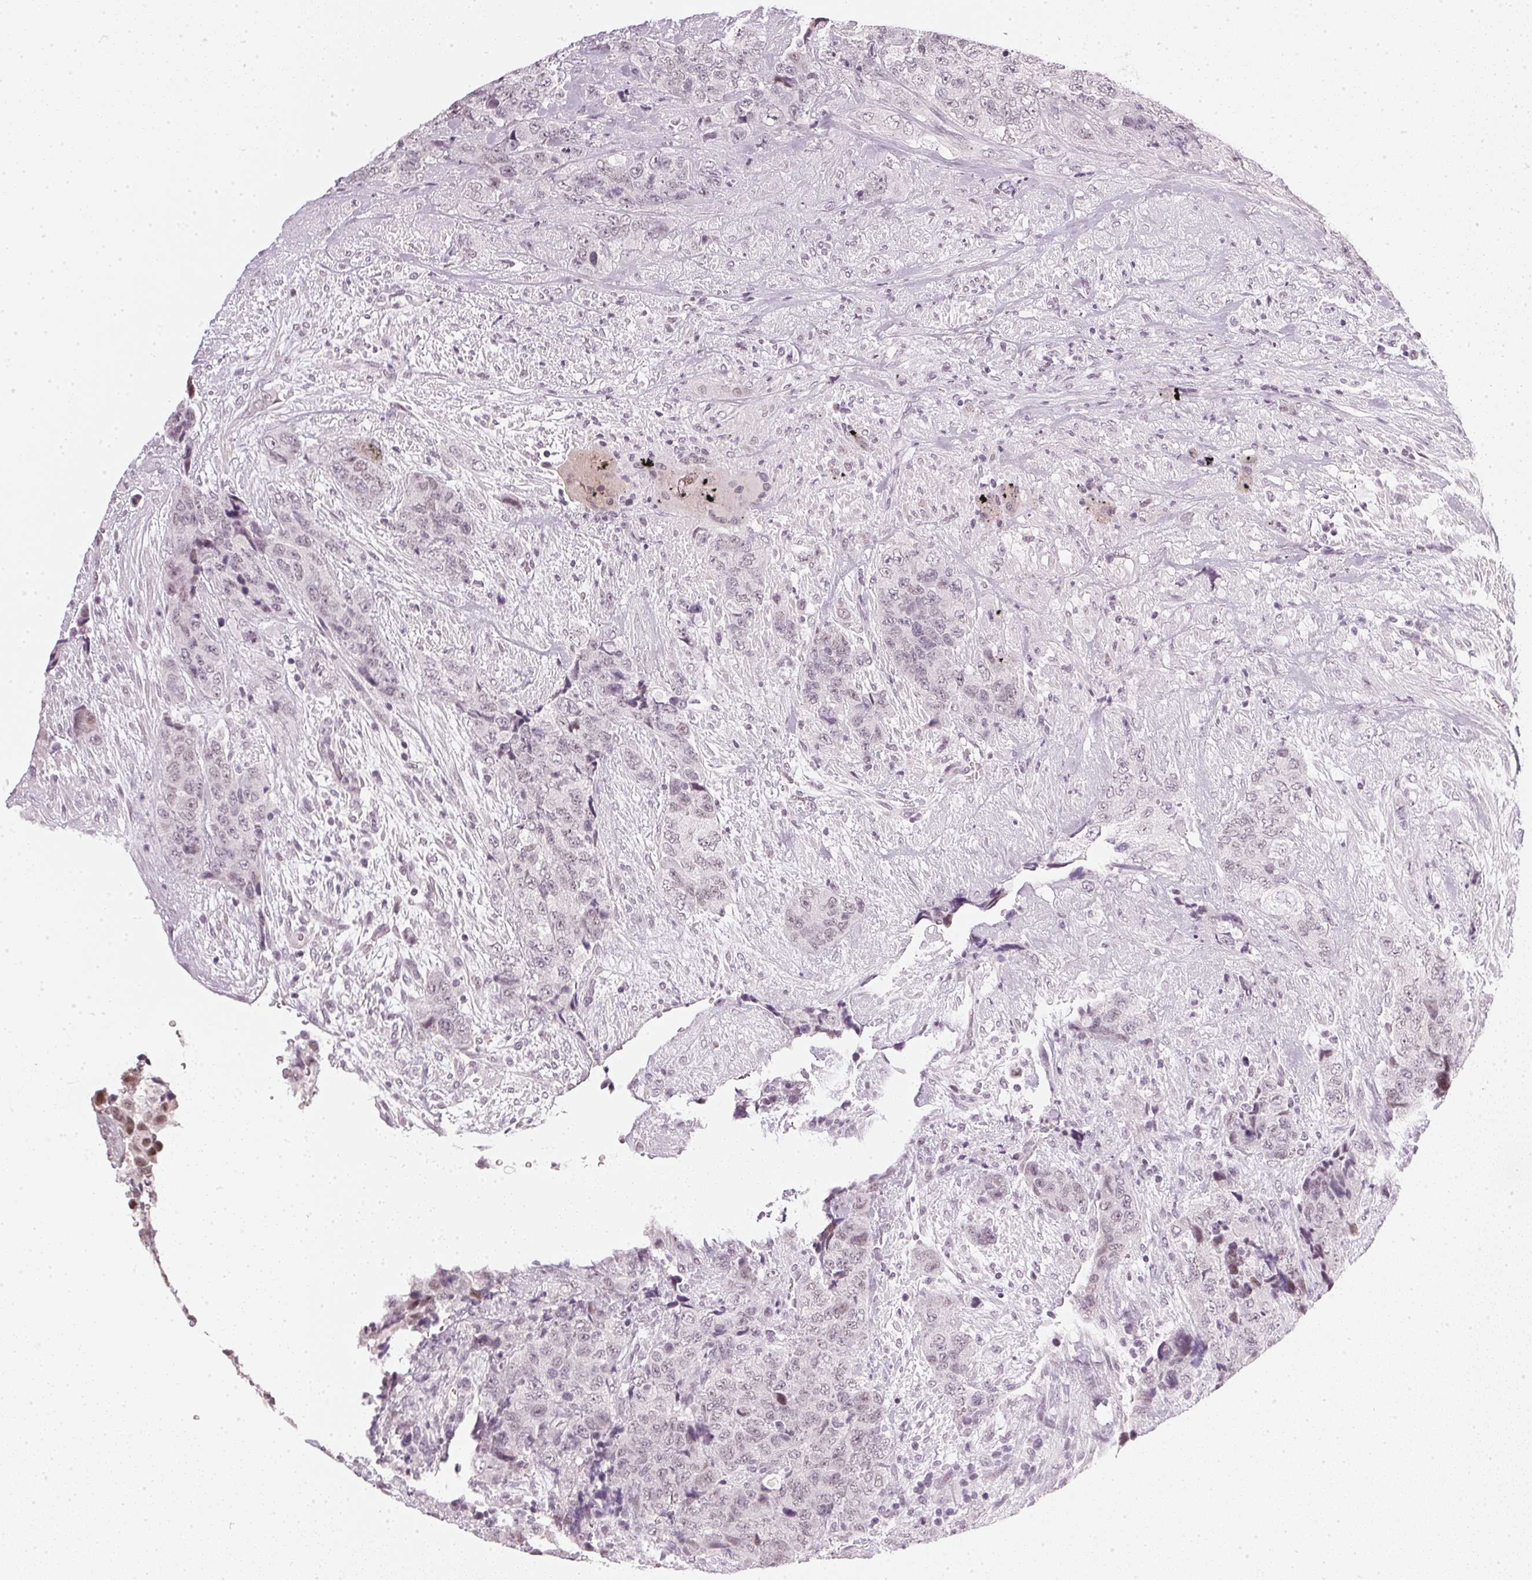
{"staining": {"intensity": "negative", "quantity": "none", "location": "none"}, "tissue": "urothelial cancer", "cell_type": "Tumor cells", "image_type": "cancer", "snomed": [{"axis": "morphology", "description": "Urothelial carcinoma, High grade"}, {"axis": "topography", "description": "Urinary bladder"}], "caption": "IHC of human urothelial carcinoma (high-grade) reveals no expression in tumor cells.", "gene": "DNAJC6", "patient": {"sex": "female", "age": 78}}